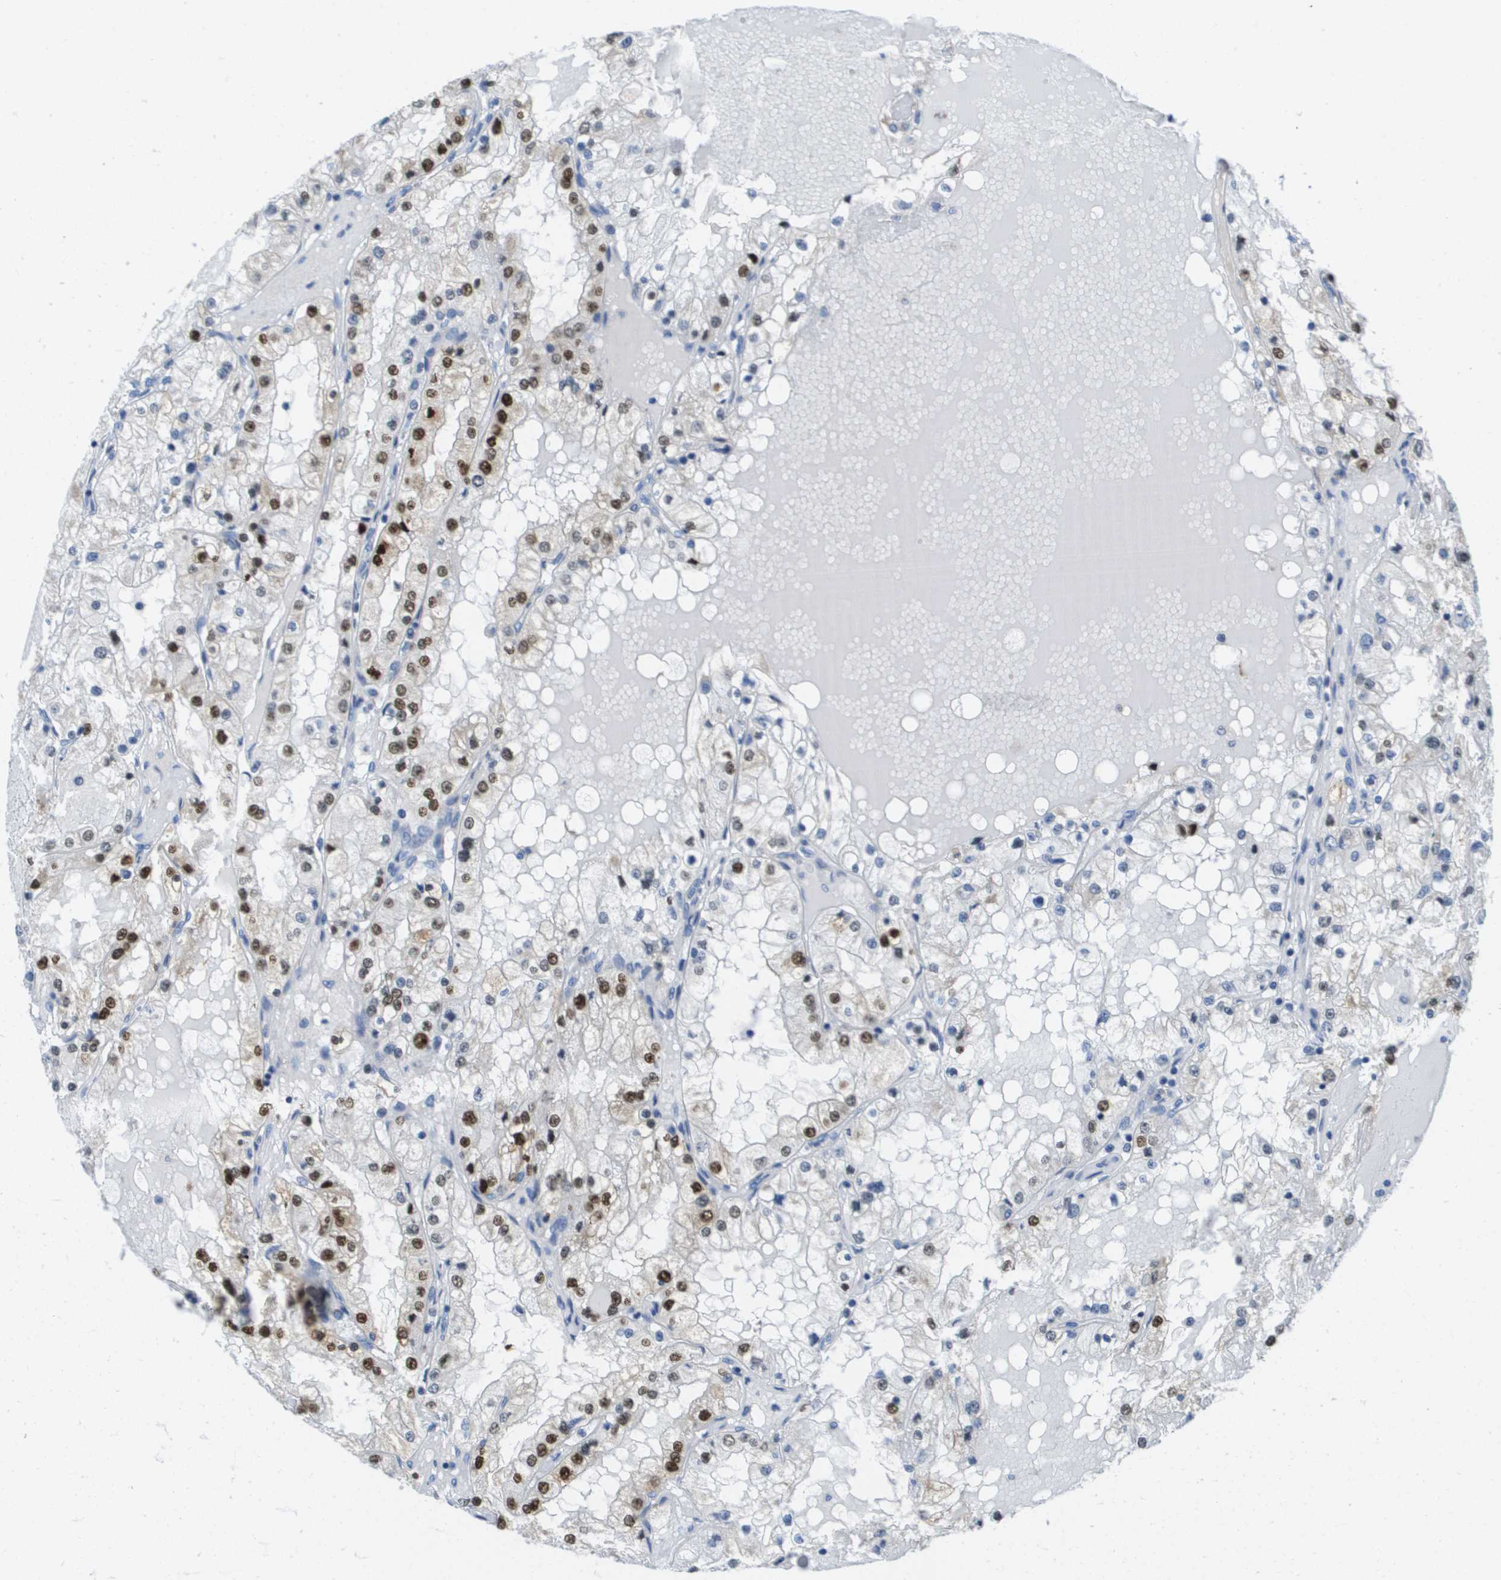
{"staining": {"intensity": "strong", "quantity": "25%-75%", "location": "nuclear"}, "tissue": "renal cancer", "cell_type": "Tumor cells", "image_type": "cancer", "snomed": [{"axis": "morphology", "description": "Adenocarcinoma, NOS"}, {"axis": "topography", "description": "Kidney"}], "caption": "Tumor cells reveal high levels of strong nuclear staining in approximately 25%-75% of cells in human adenocarcinoma (renal).", "gene": "PTDSS1", "patient": {"sex": "male", "age": 68}}